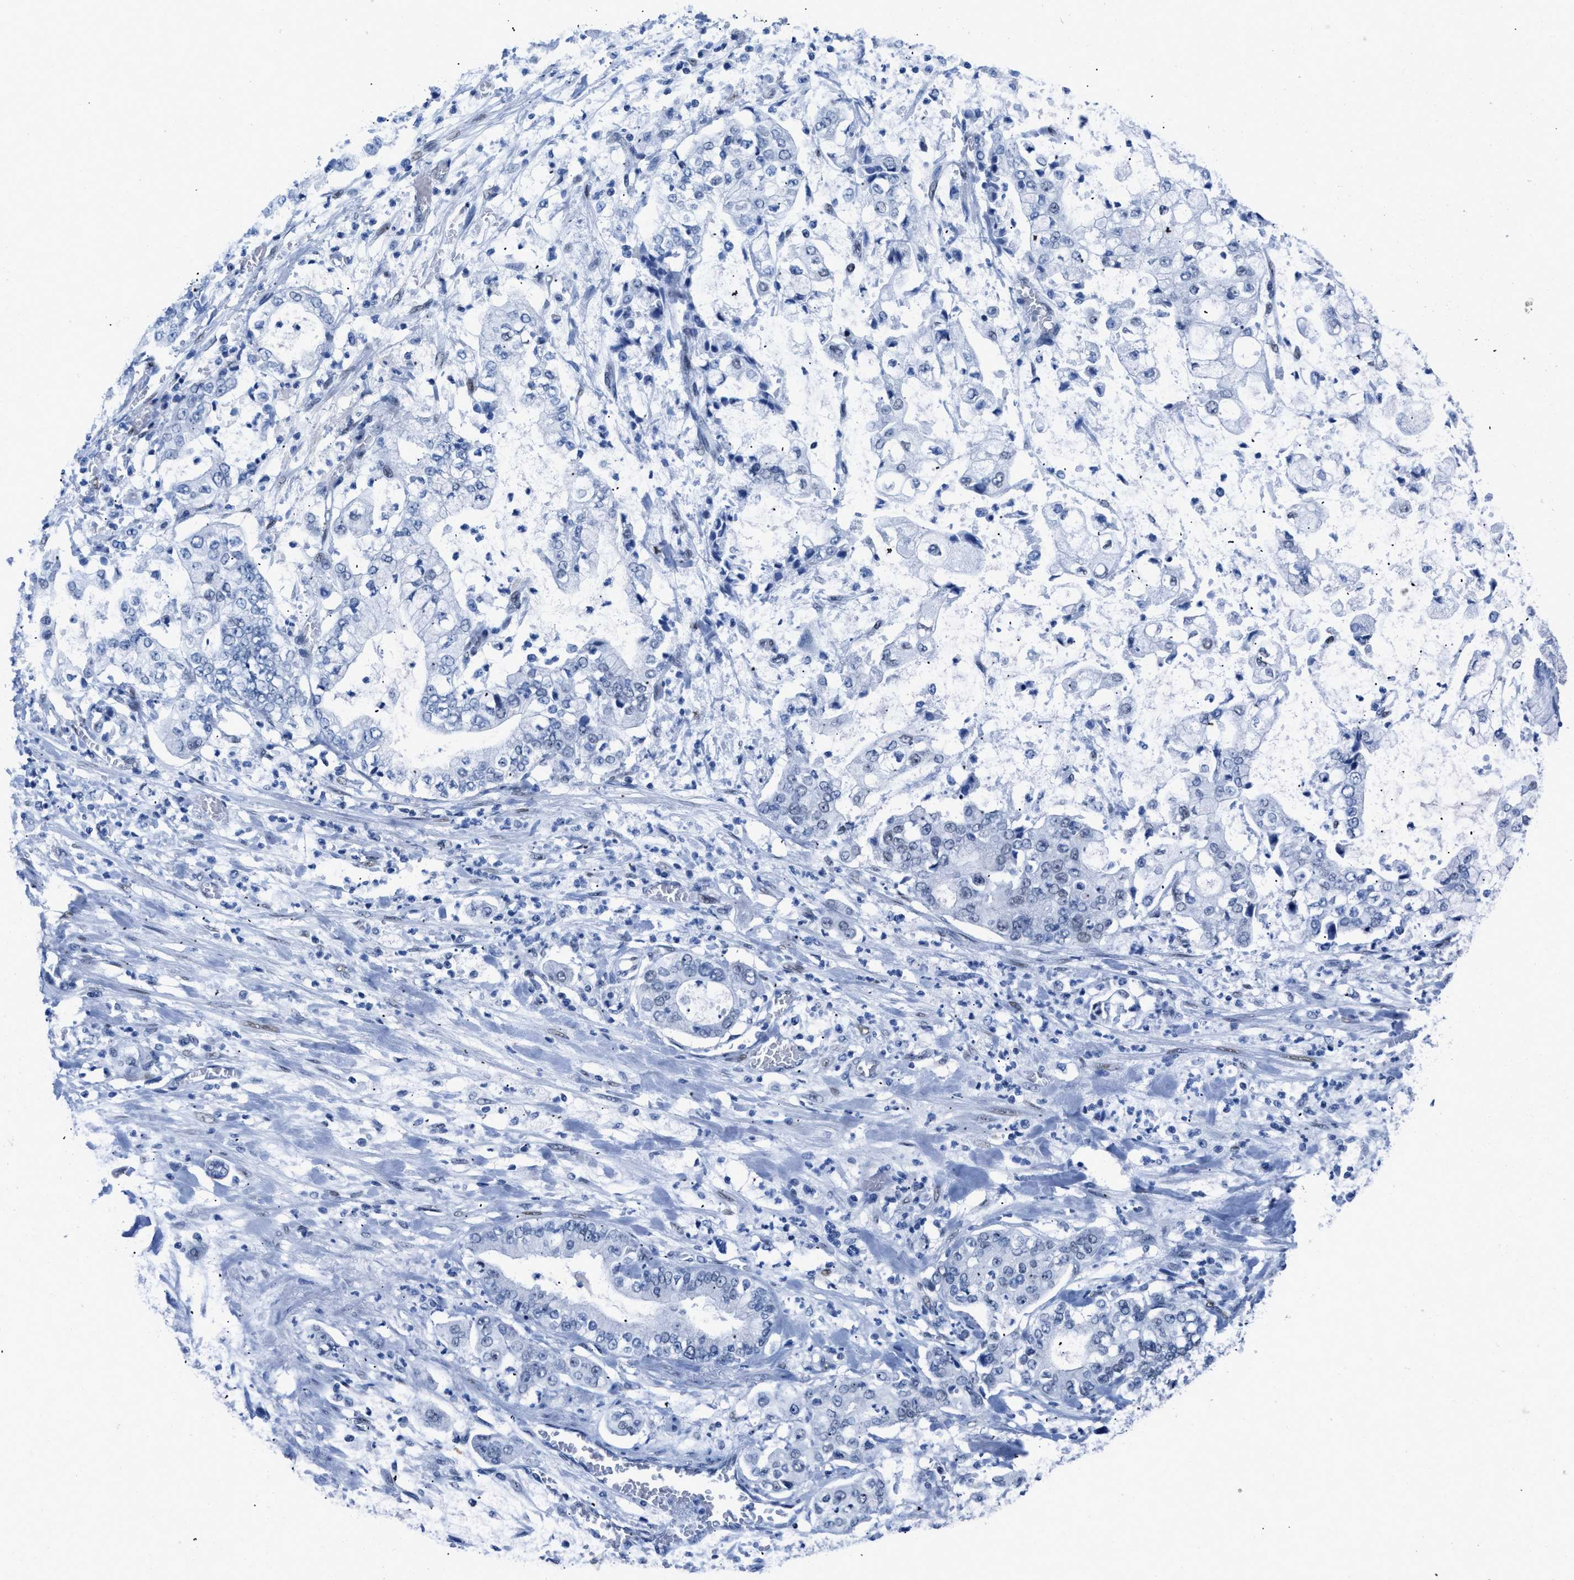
{"staining": {"intensity": "negative", "quantity": "none", "location": "none"}, "tissue": "stomach cancer", "cell_type": "Tumor cells", "image_type": "cancer", "snomed": [{"axis": "morphology", "description": "Adenocarcinoma, NOS"}, {"axis": "topography", "description": "Stomach"}], "caption": "IHC of stomach cancer (adenocarcinoma) reveals no staining in tumor cells.", "gene": "CTBP1", "patient": {"sex": "male", "age": 76}}